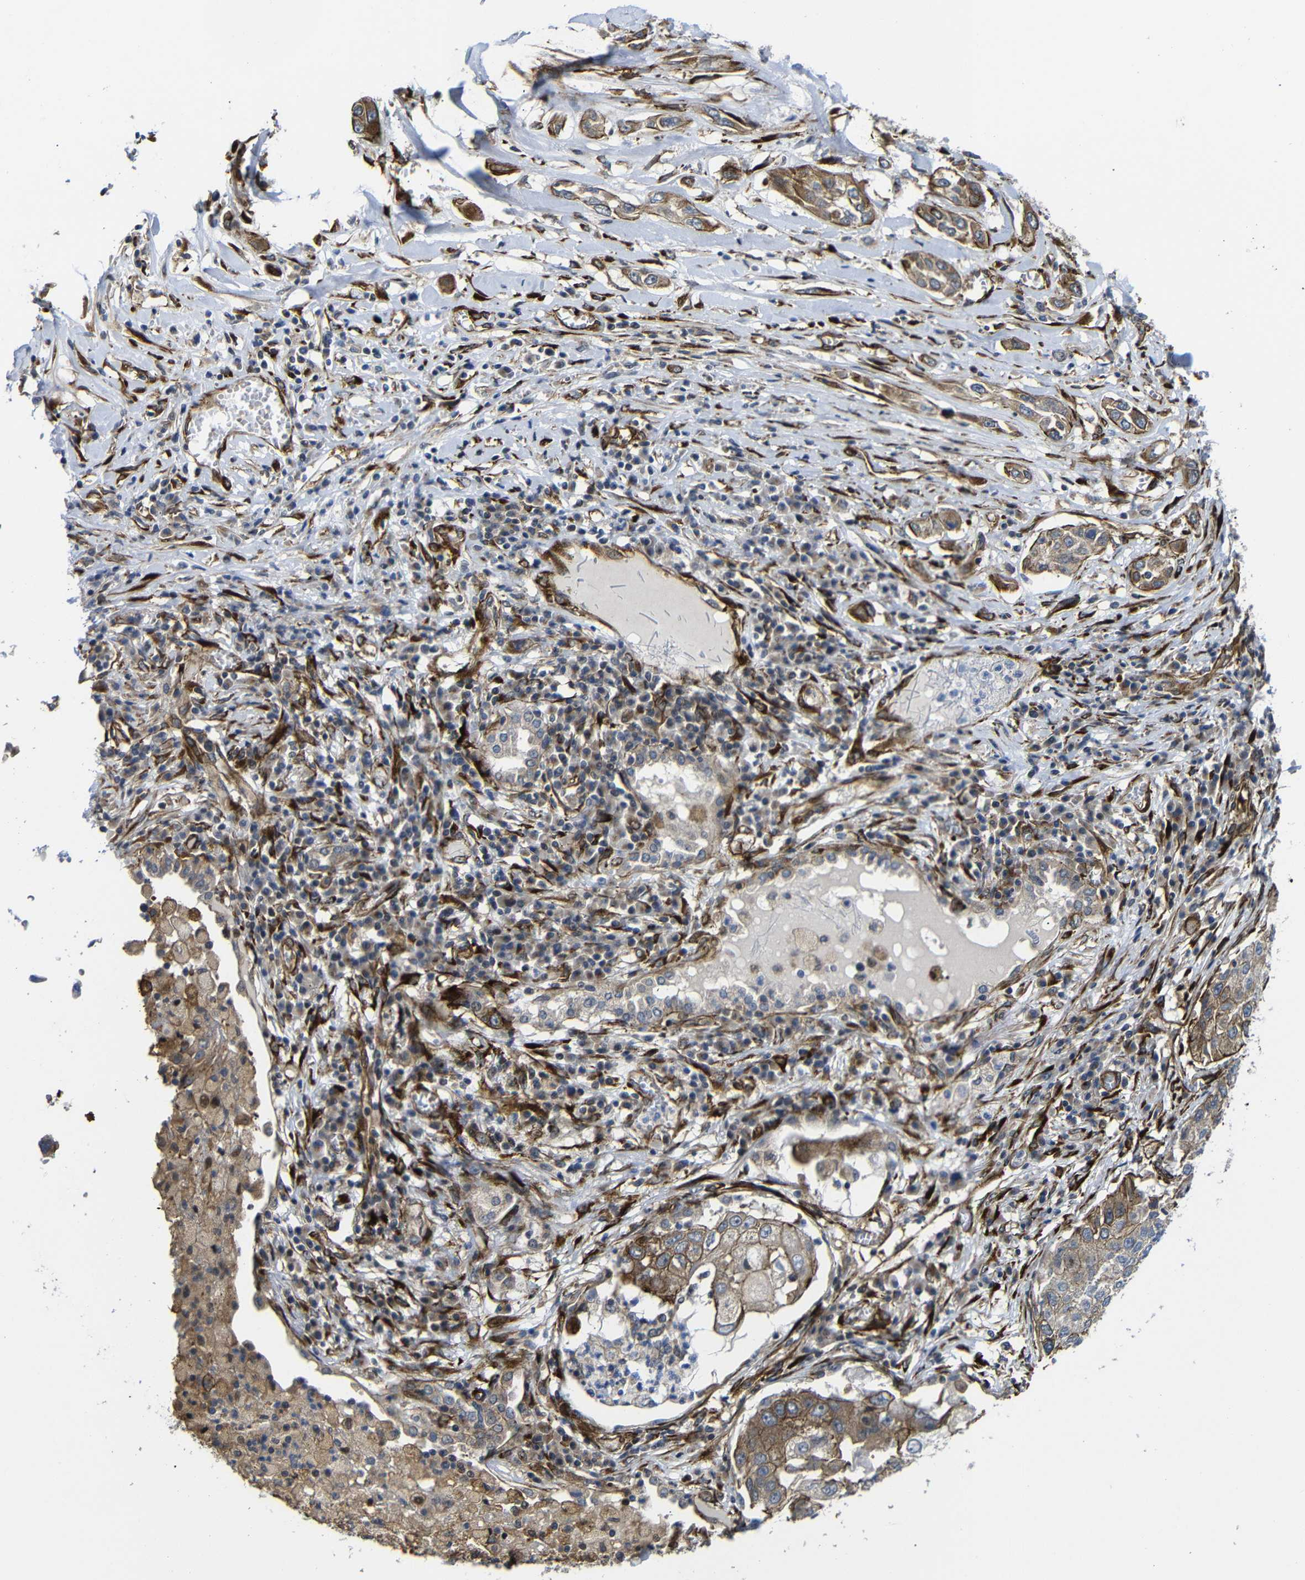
{"staining": {"intensity": "moderate", "quantity": ">75%", "location": "cytoplasmic/membranous"}, "tissue": "lung cancer", "cell_type": "Tumor cells", "image_type": "cancer", "snomed": [{"axis": "morphology", "description": "Squamous cell carcinoma, NOS"}, {"axis": "topography", "description": "Lung"}], "caption": "This is an image of immunohistochemistry staining of lung squamous cell carcinoma, which shows moderate staining in the cytoplasmic/membranous of tumor cells.", "gene": "PARP14", "patient": {"sex": "male", "age": 71}}